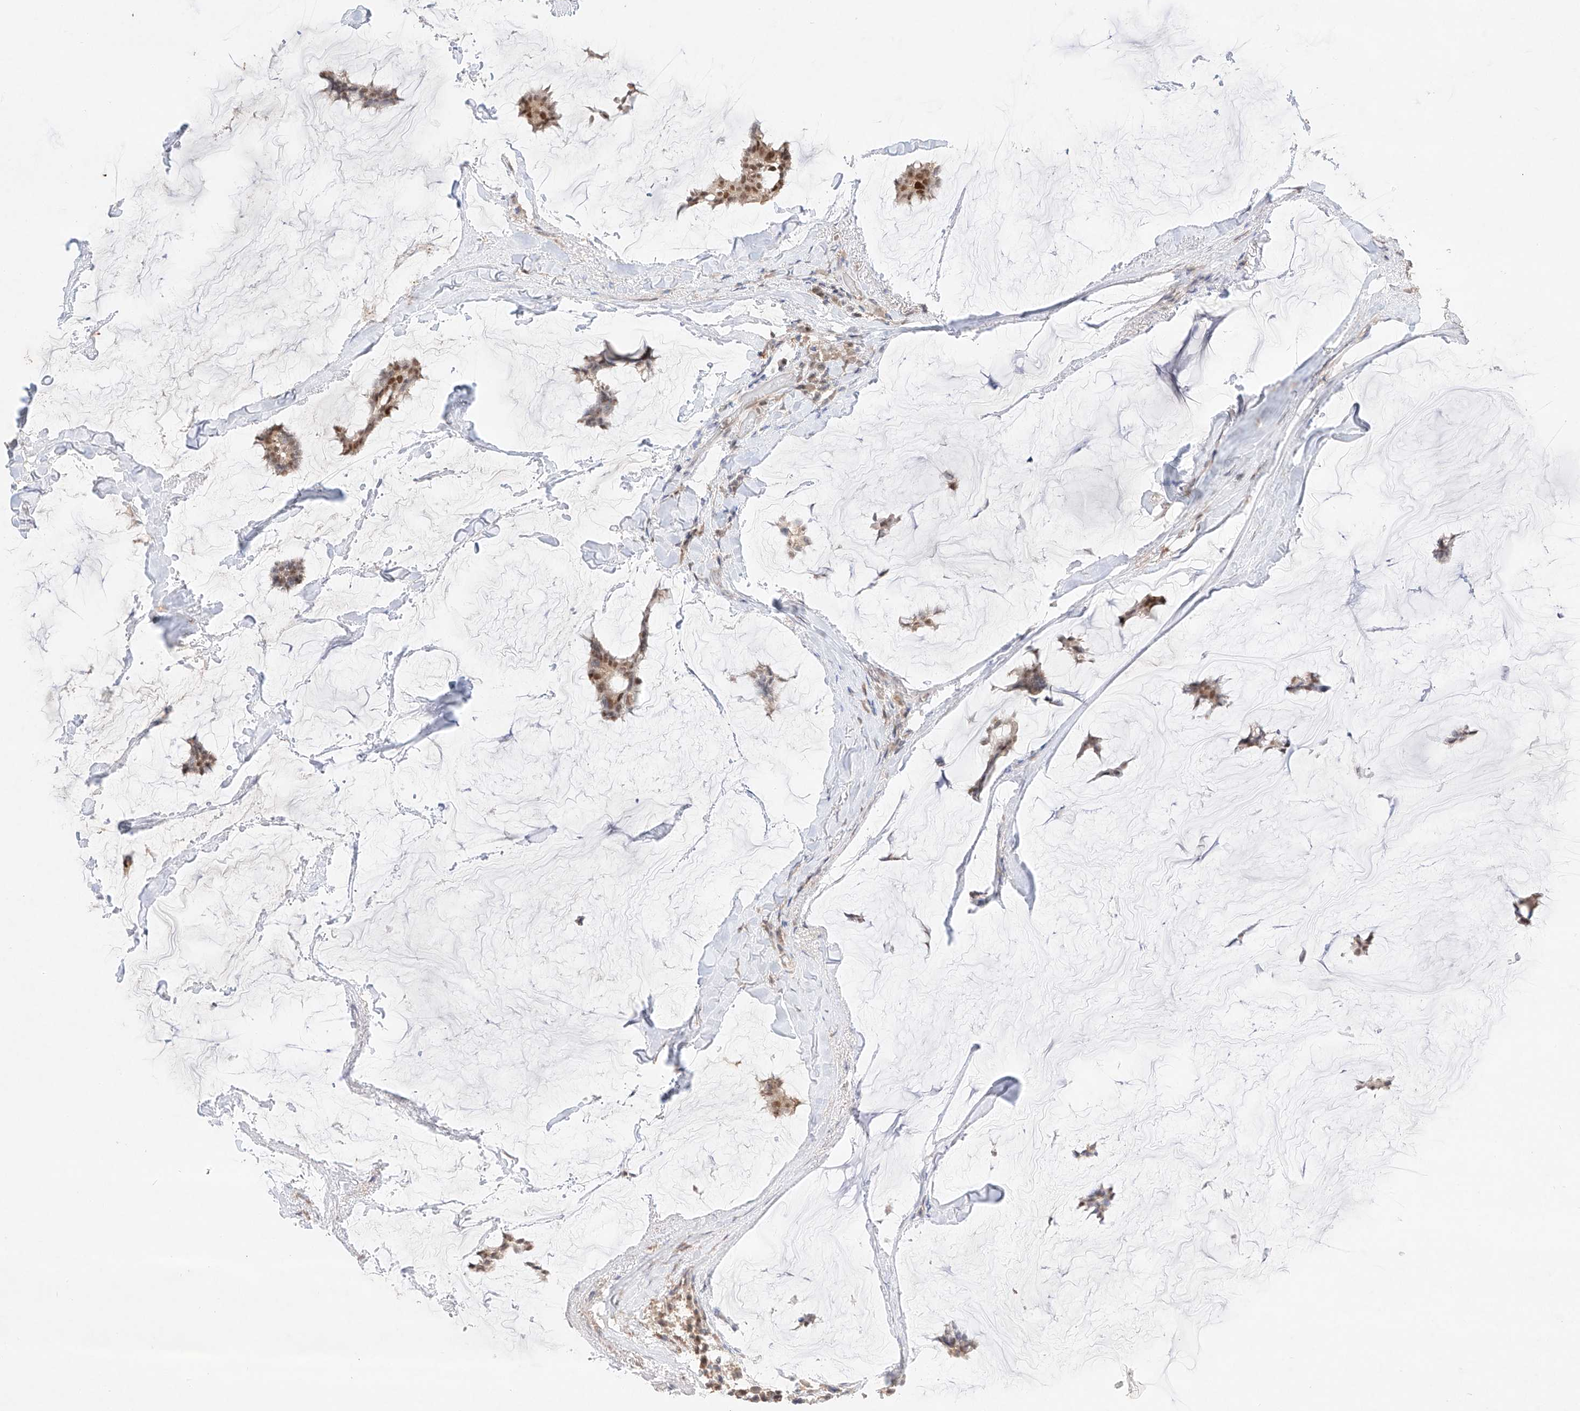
{"staining": {"intensity": "moderate", "quantity": ">75%", "location": "nuclear"}, "tissue": "breast cancer", "cell_type": "Tumor cells", "image_type": "cancer", "snomed": [{"axis": "morphology", "description": "Duct carcinoma"}, {"axis": "topography", "description": "Breast"}], "caption": "The image shows immunohistochemical staining of breast cancer (infiltrating ductal carcinoma). There is moderate nuclear positivity is present in approximately >75% of tumor cells.", "gene": "APIP", "patient": {"sex": "female", "age": 93}}